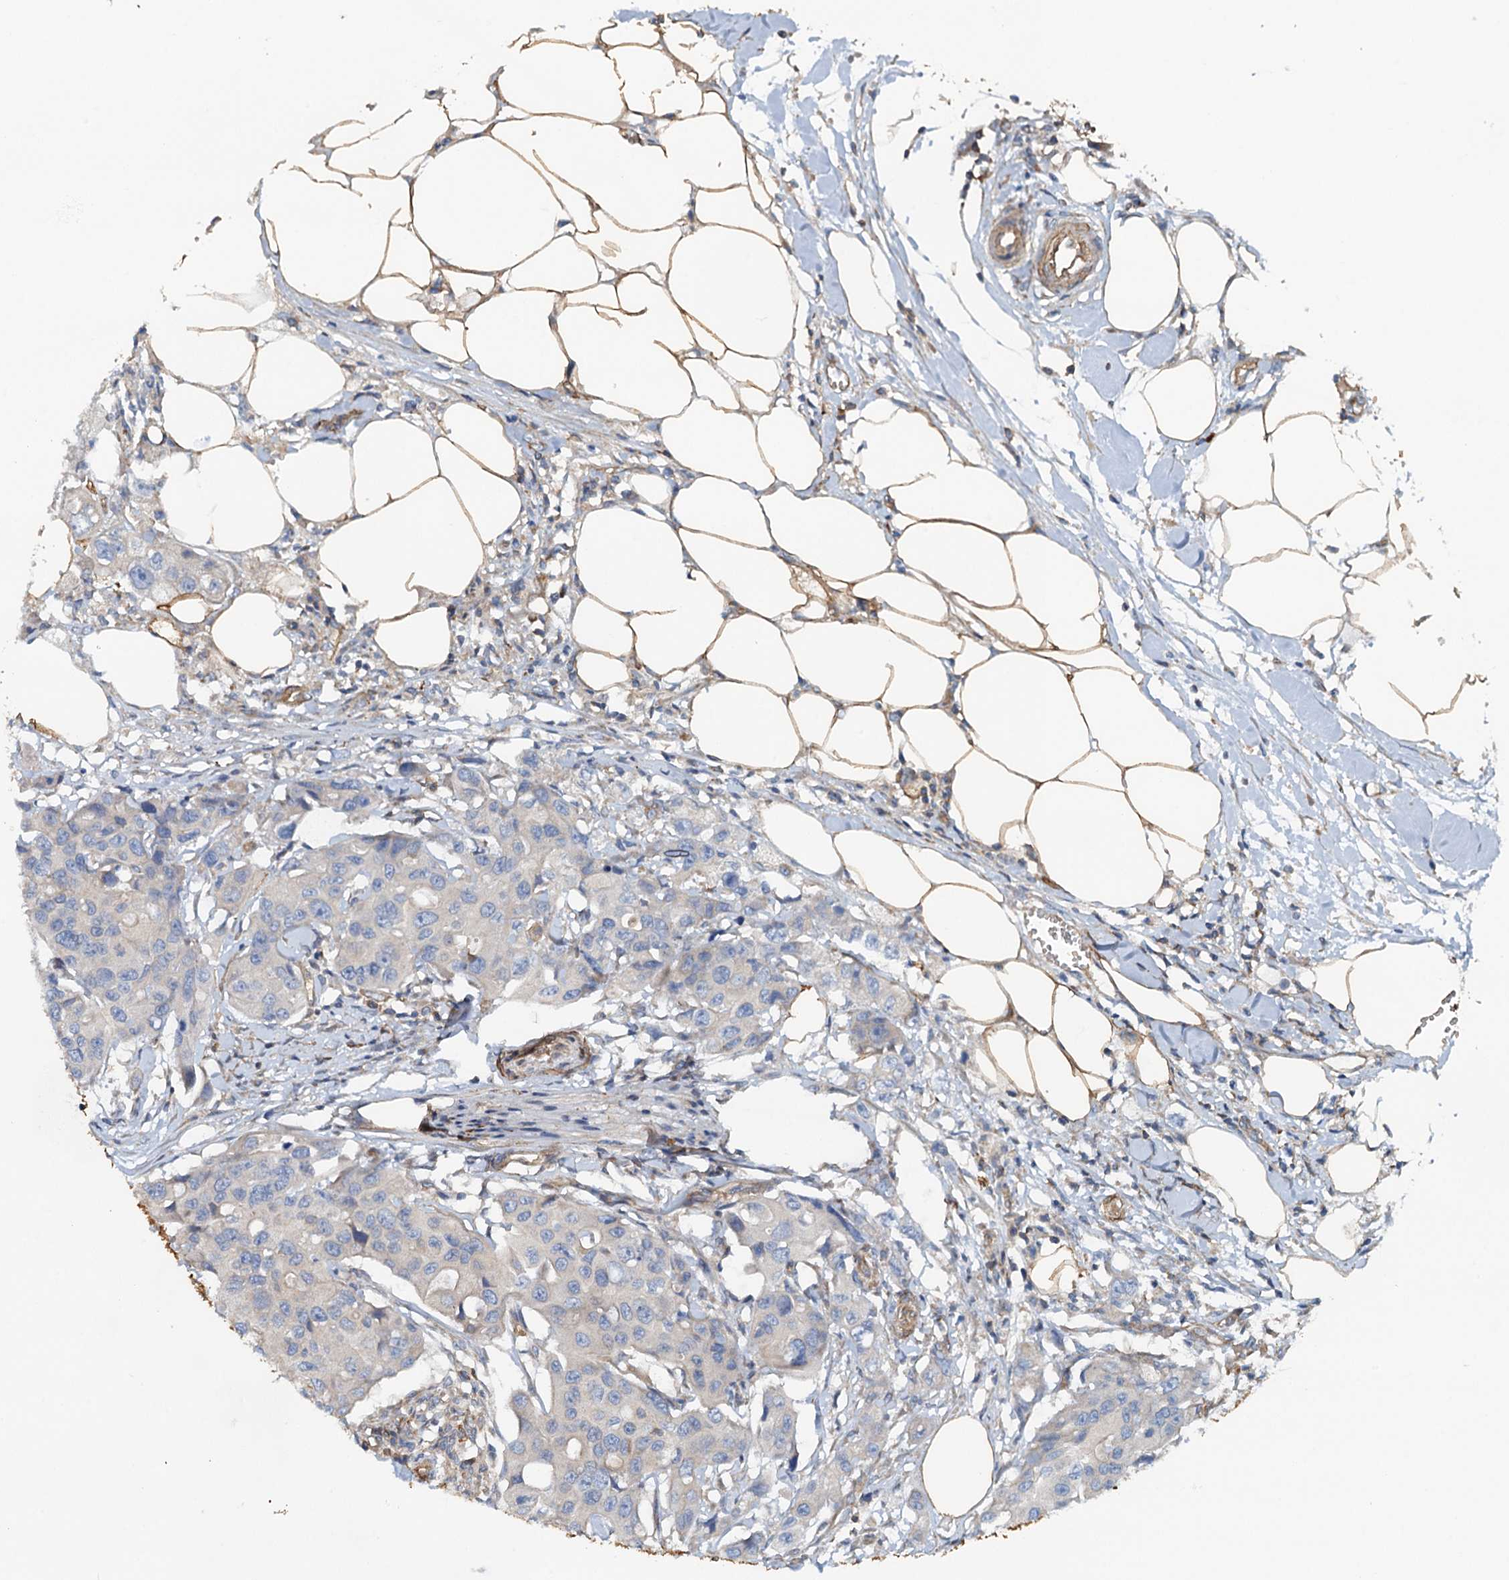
{"staining": {"intensity": "negative", "quantity": "none", "location": "none"}, "tissue": "colorectal cancer", "cell_type": "Tumor cells", "image_type": "cancer", "snomed": [{"axis": "morphology", "description": "Adenocarcinoma, NOS"}, {"axis": "topography", "description": "Colon"}], "caption": "Micrograph shows no protein positivity in tumor cells of colorectal cancer (adenocarcinoma) tissue.", "gene": "ROGDI", "patient": {"sex": "male", "age": 77}}